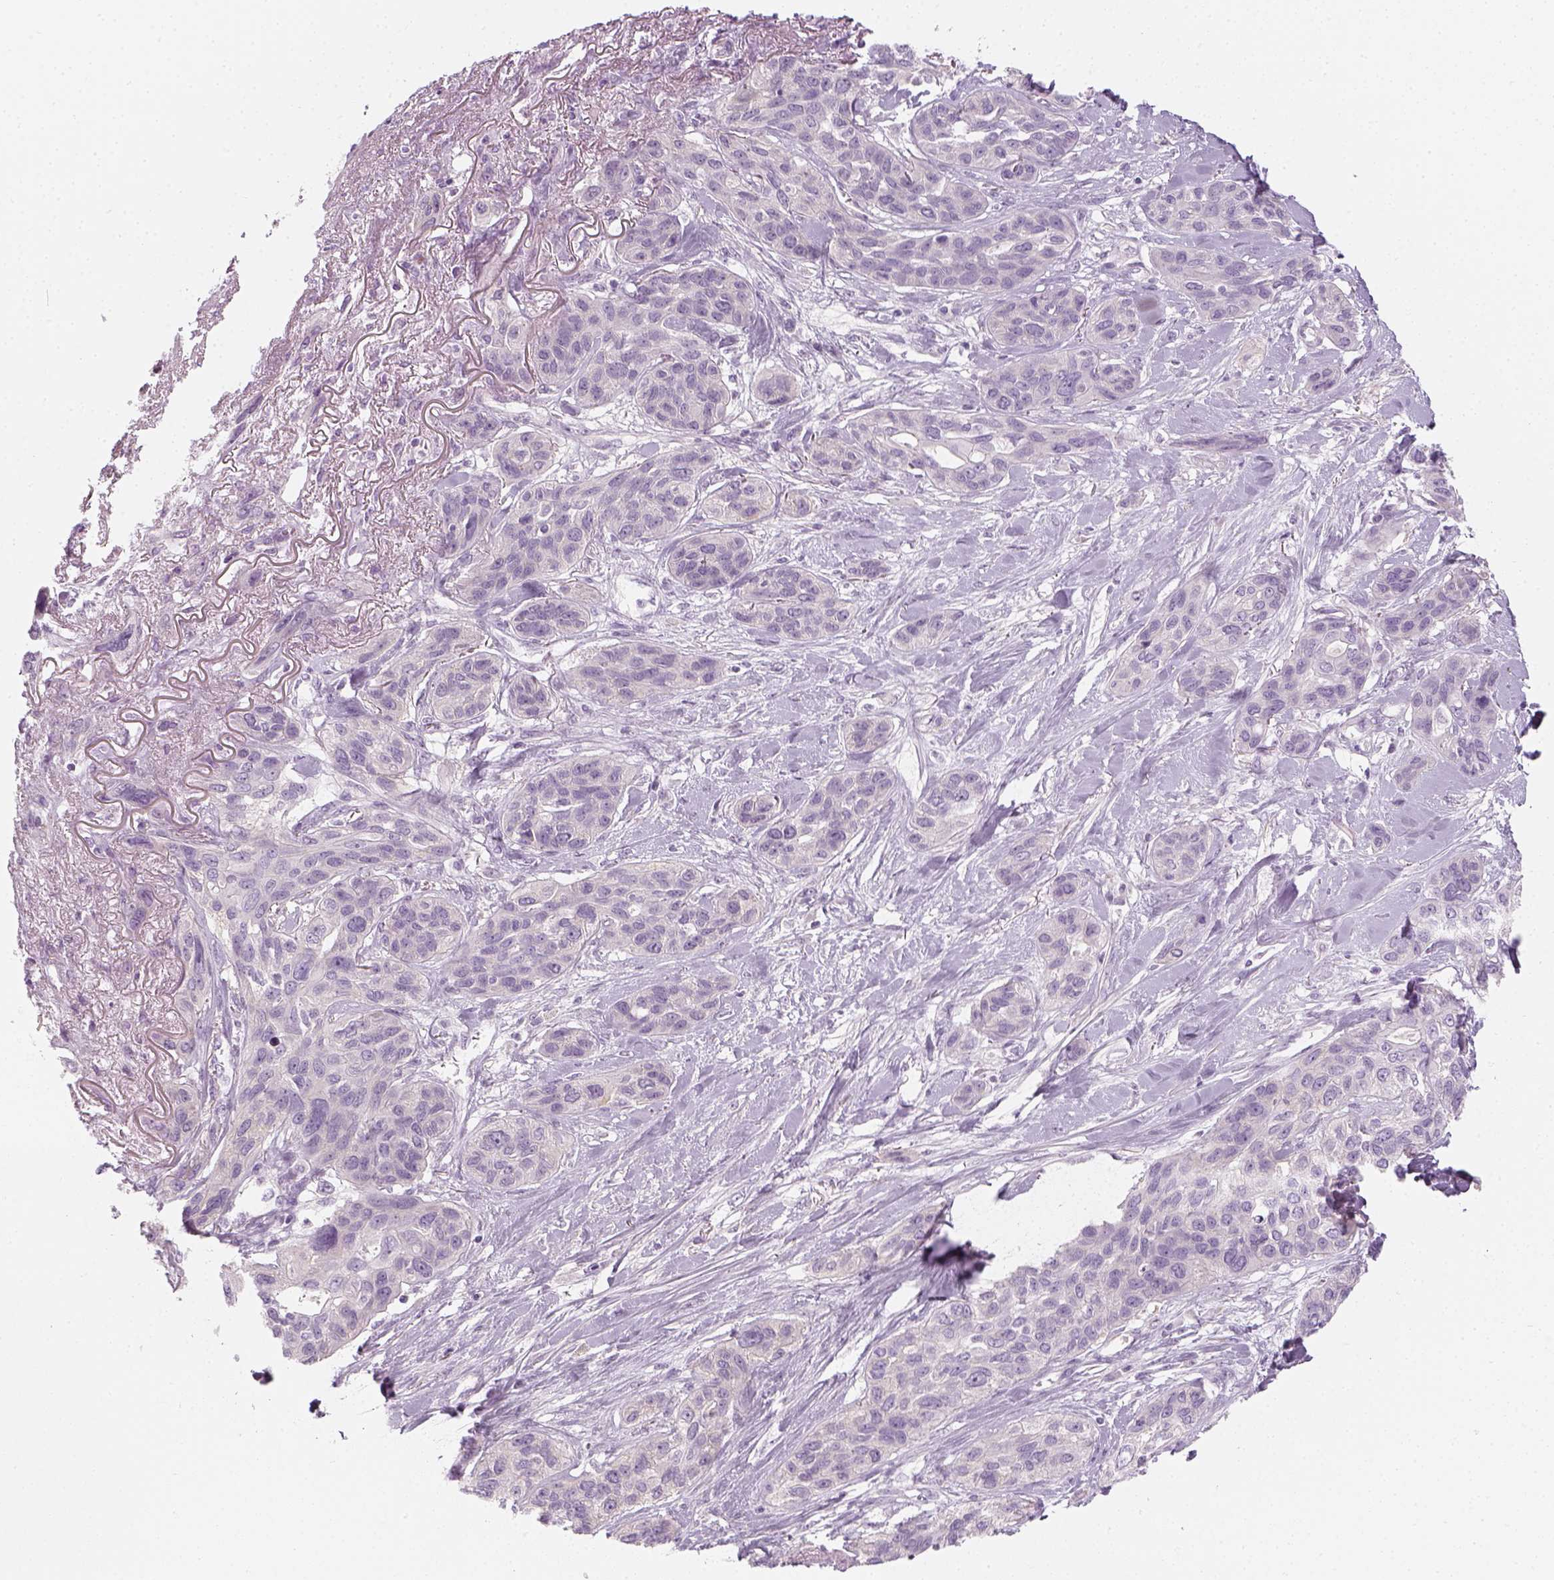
{"staining": {"intensity": "negative", "quantity": "none", "location": "none"}, "tissue": "lung cancer", "cell_type": "Tumor cells", "image_type": "cancer", "snomed": [{"axis": "morphology", "description": "Squamous cell carcinoma, NOS"}, {"axis": "topography", "description": "Lung"}], "caption": "High power microscopy image of an immunohistochemistry micrograph of lung cancer, revealing no significant expression in tumor cells.", "gene": "PRAME", "patient": {"sex": "female", "age": 70}}